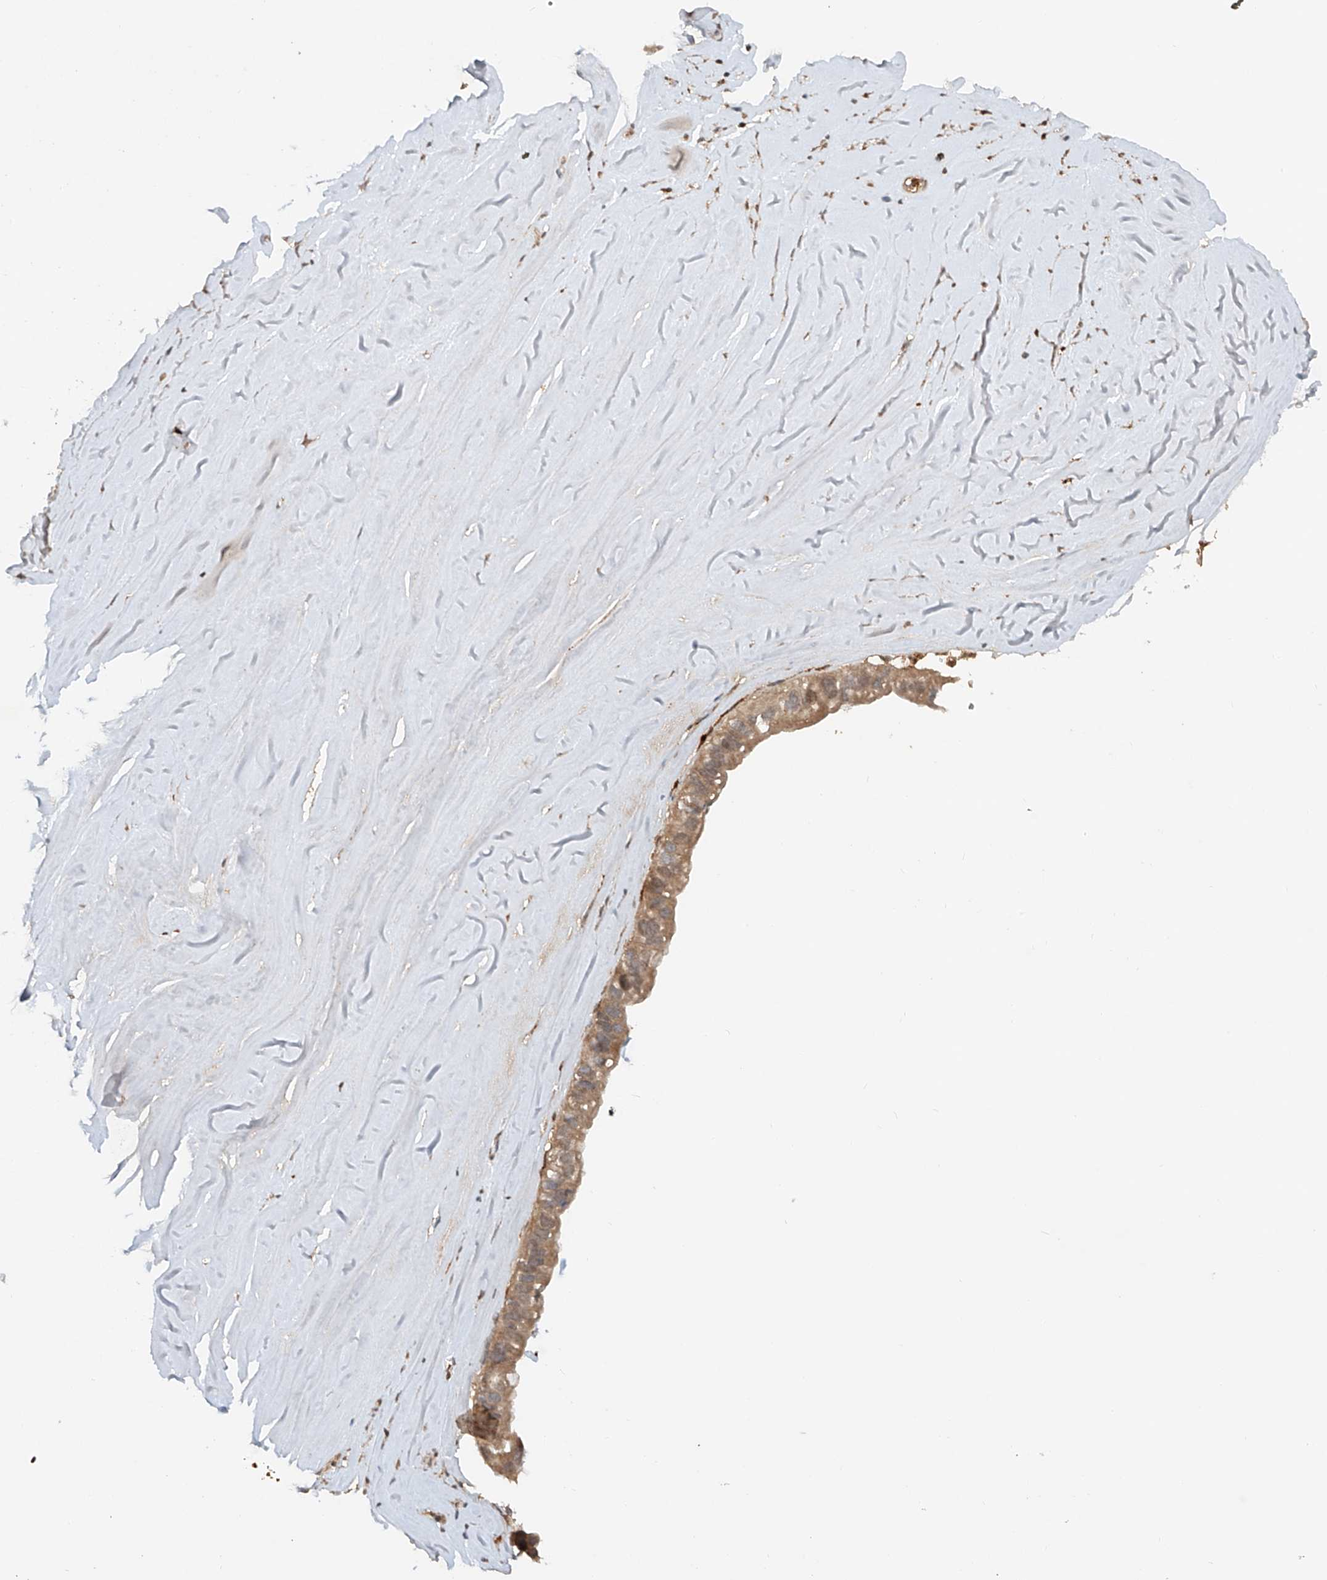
{"staining": {"intensity": "moderate", "quantity": ">75%", "location": "cytoplasmic/membranous"}, "tissue": "ovarian cancer", "cell_type": "Tumor cells", "image_type": "cancer", "snomed": [{"axis": "morphology", "description": "Cystadenocarcinoma, mucinous, NOS"}, {"axis": "topography", "description": "Ovary"}], "caption": "High-power microscopy captured an IHC micrograph of ovarian cancer (mucinous cystadenocarcinoma), revealing moderate cytoplasmic/membranous expression in approximately >75% of tumor cells.", "gene": "IER5", "patient": {"sex": "female", "age": 61}}